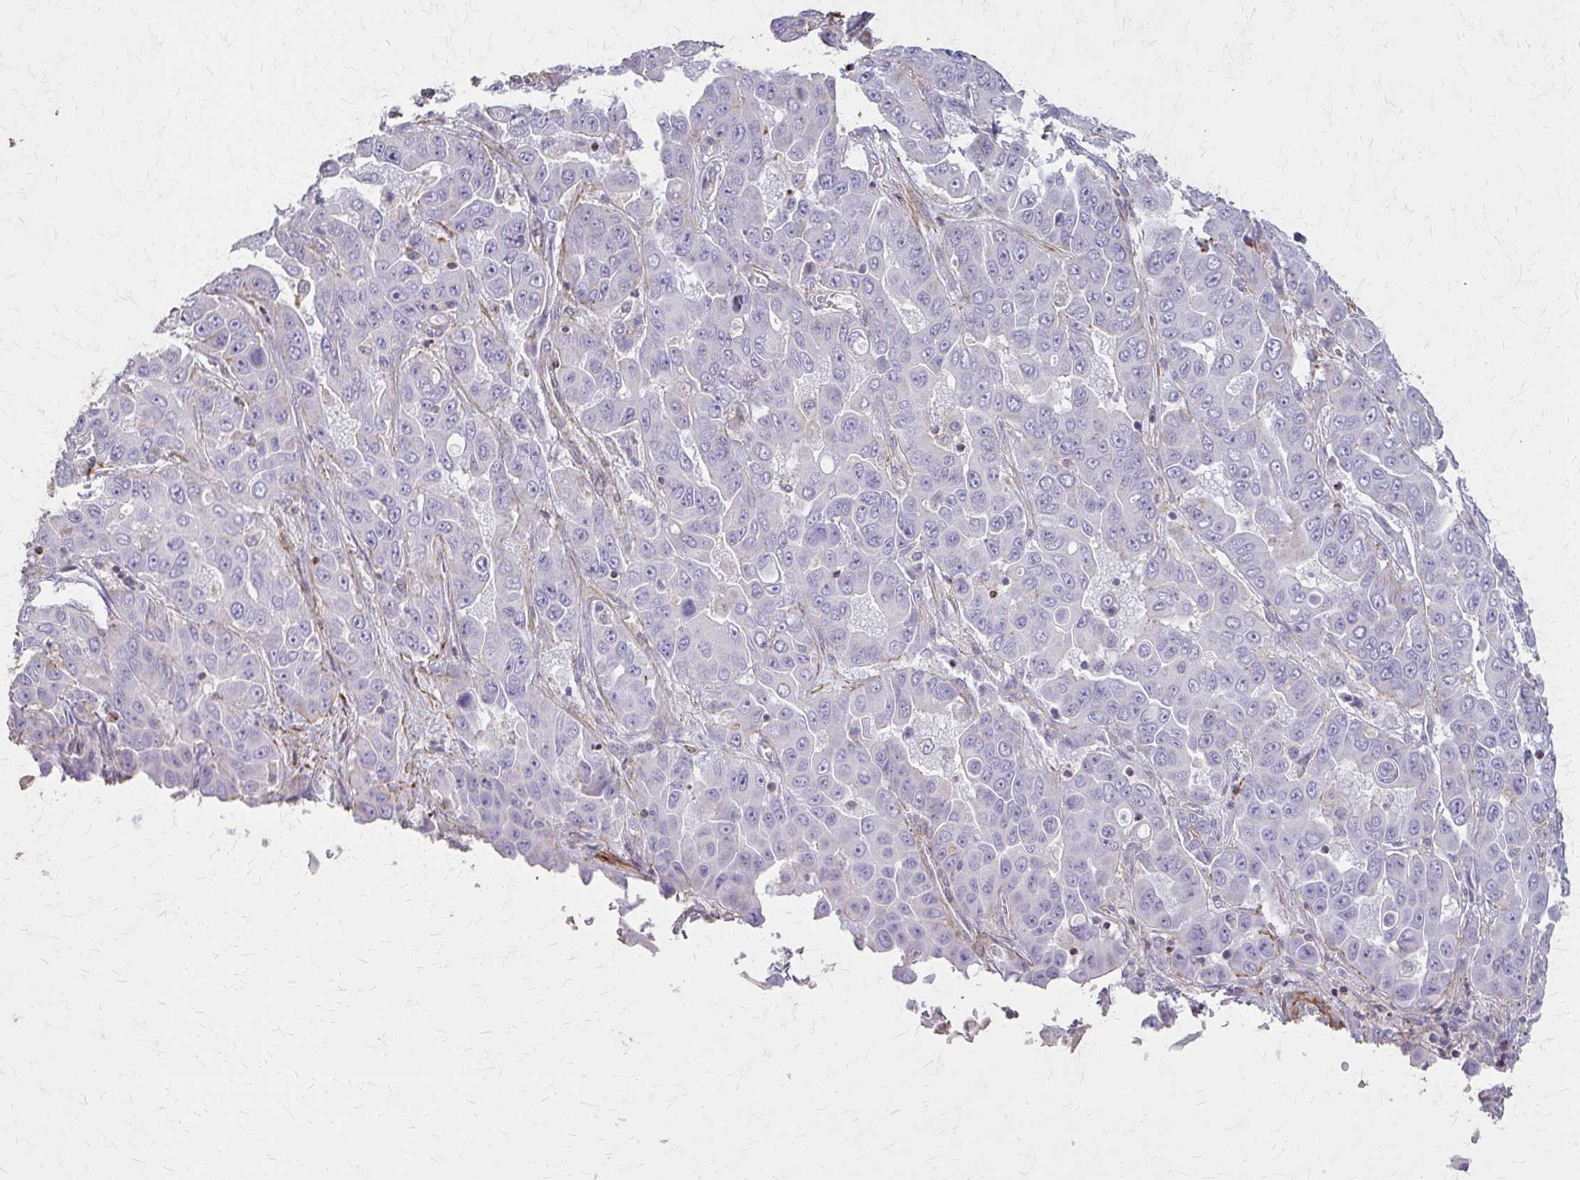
{"staining": {"intensity": "negative", "quantity": "none", "location": "none"}, "tissue": "liver cancer", "cell_type": "Tumor cells", "image_type": "cancer", "snomed": [{"axis": "morphology", "description": "Cholangiocarcinoma"}, {"axis": "topography", "description": "Liver"}], "caption": "Tumor cells are negative for protein expression in human cholangiocarcinoma (liver).", "gene": "TENM4", "patient": {"sex": "female", "age": 52}}